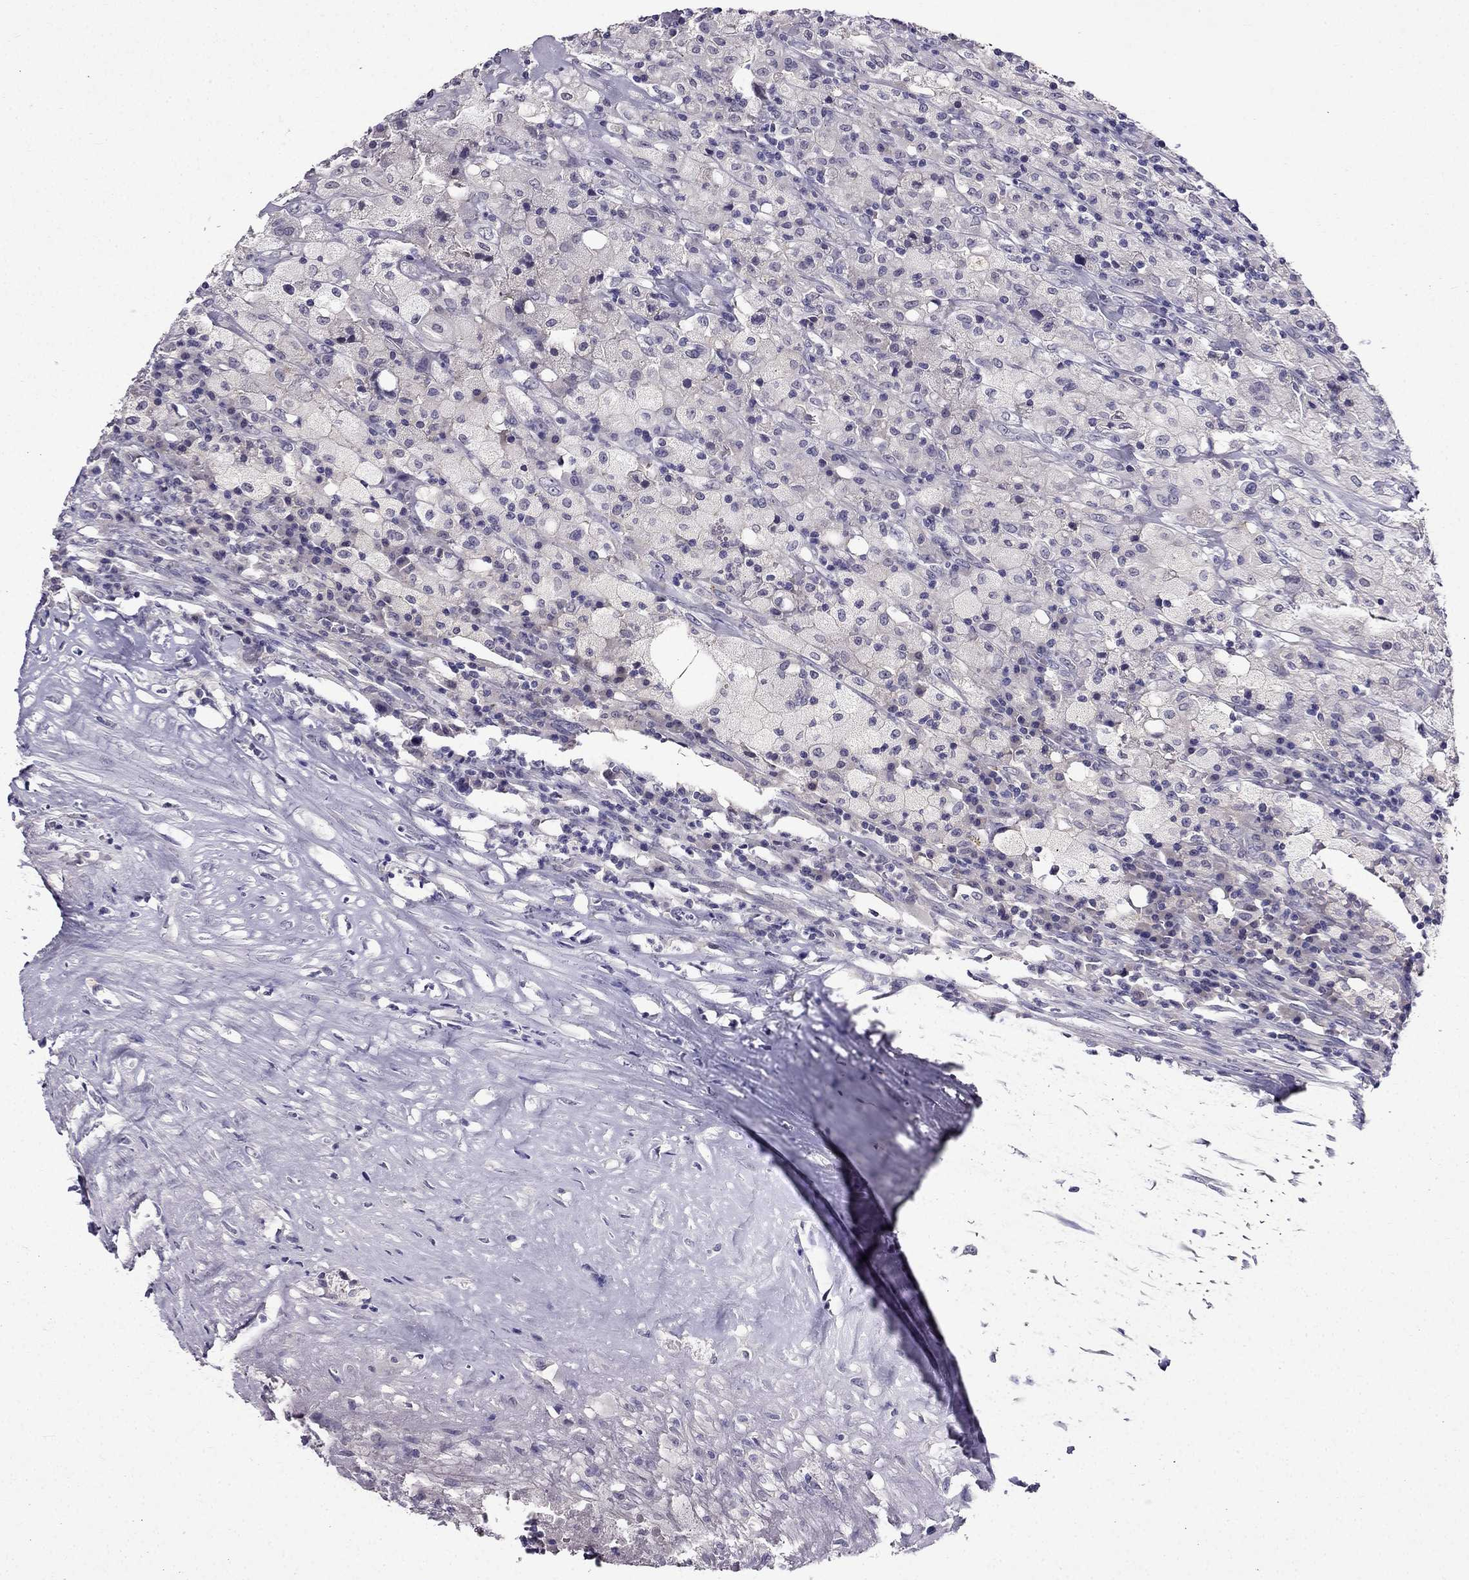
{"staining": {"intensity": "negative", "quantity": "none", "location": "none"}, "tissue": "testis cancer", "cell_type": "Tumor cells", "image_type": "cancer", "snomed": [{"axis": "morphology", "description": "Necrosis, NOS"}, {"axis": "morphology", "description": "Carcinoma, Embryonal, NOS"}, {"axis": "topography", "description": "Testis"}], "caption": "The micrograph exhibits no staining of tumor cells in testis cancer (embryonal carcinoma). (Brightfield microscopy of DAB immunohistochemistry at high magnification).", "gene": "DUSP15", "patient": {"sex": "male", "age": 19}}